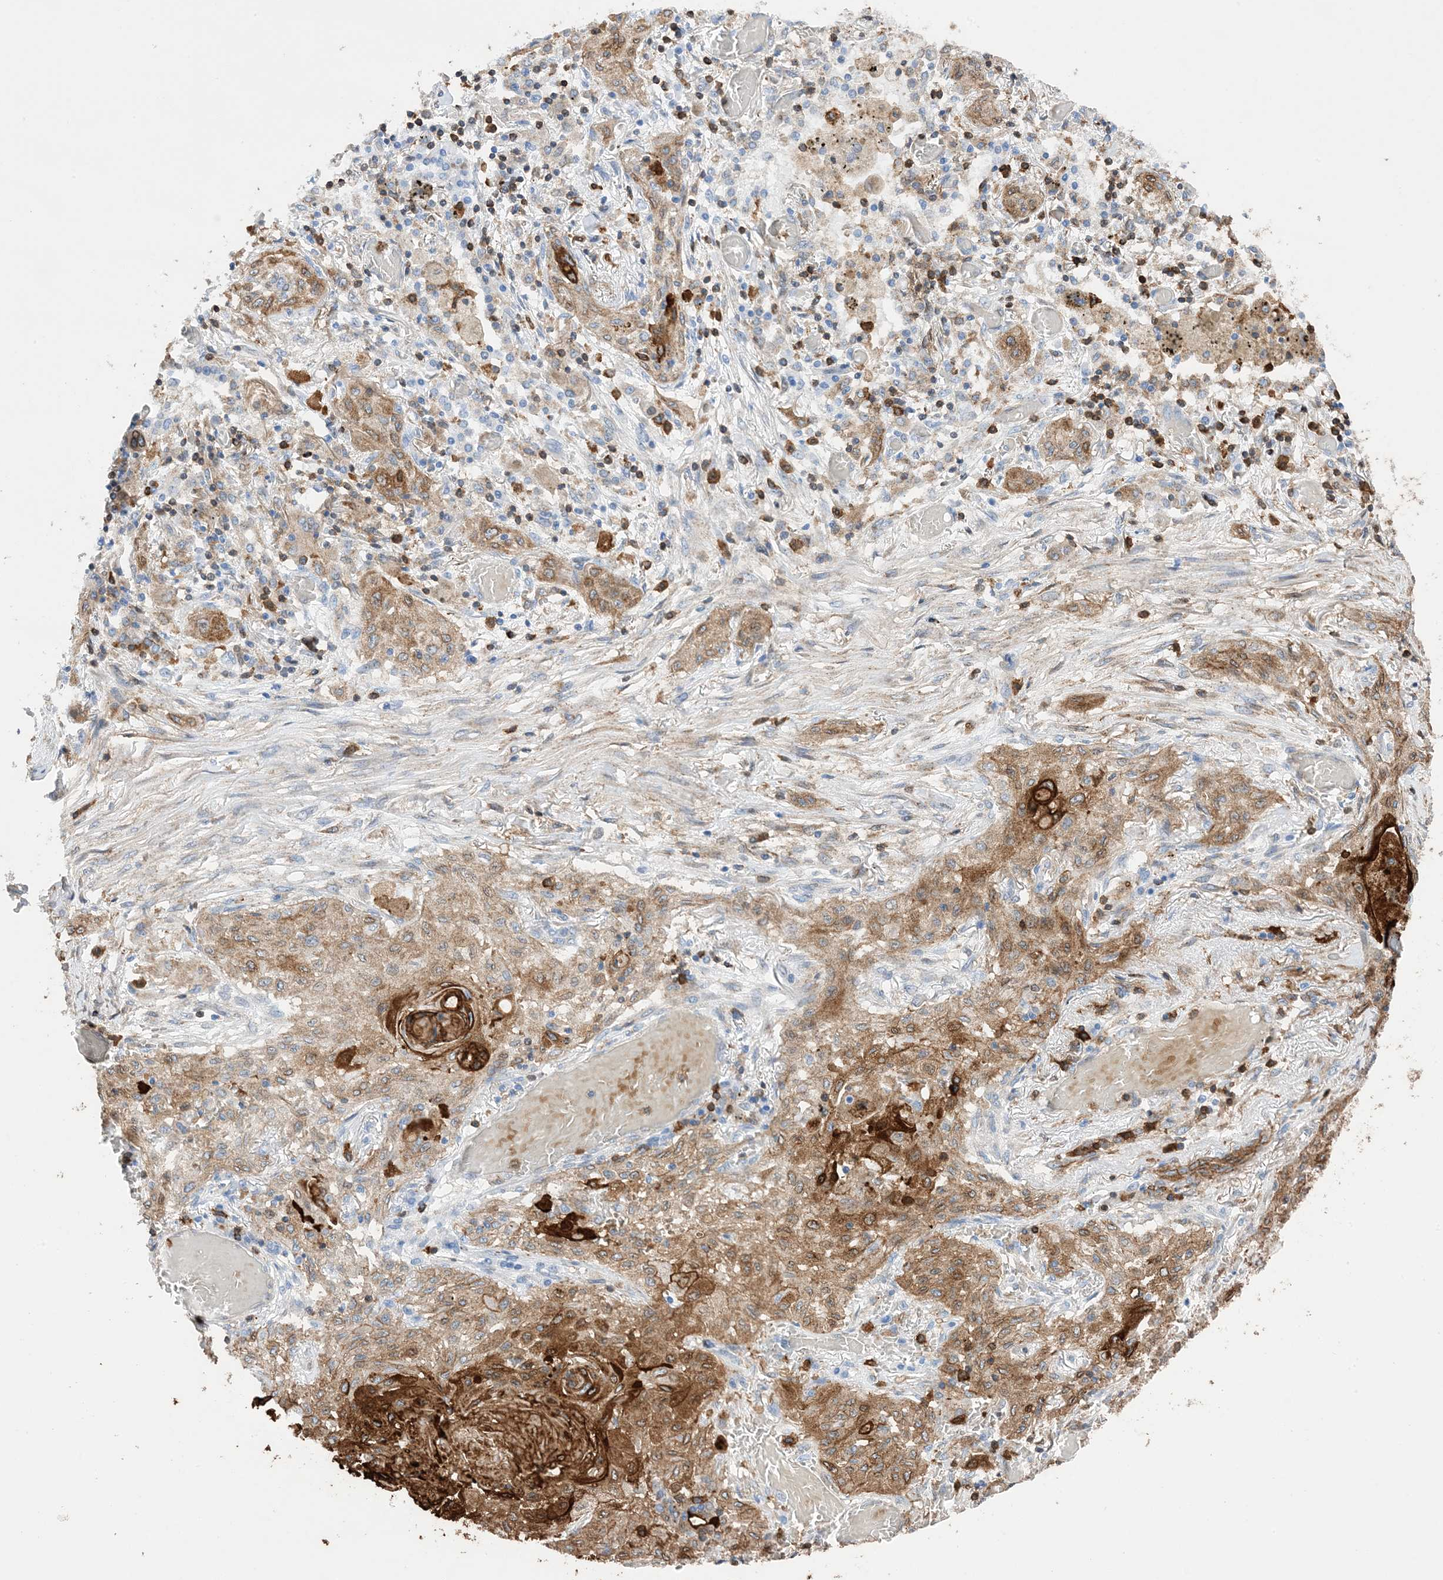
{"staining": {"intensity": "moderate", "quantity": ">75%", "location": "cytoplasmic/membranous"}, "tissue": "lung cancer", "cell_type": "Tumor cells", "image_type": "cancer", "snomed": [{"axis": "morphology", "description": "Squamous cell carcinoma, NOS"}, {"axis": "topography", "description": "Lung"}], "caption": "Approximately >75% of tumor cells in lung cancer reveal moderate cytoplasmic/membranous protein positivity as visualized by brown immunohistochemical staining.", "gene": "ANXA1", "patient": {"sex": "female", "age": 47}}